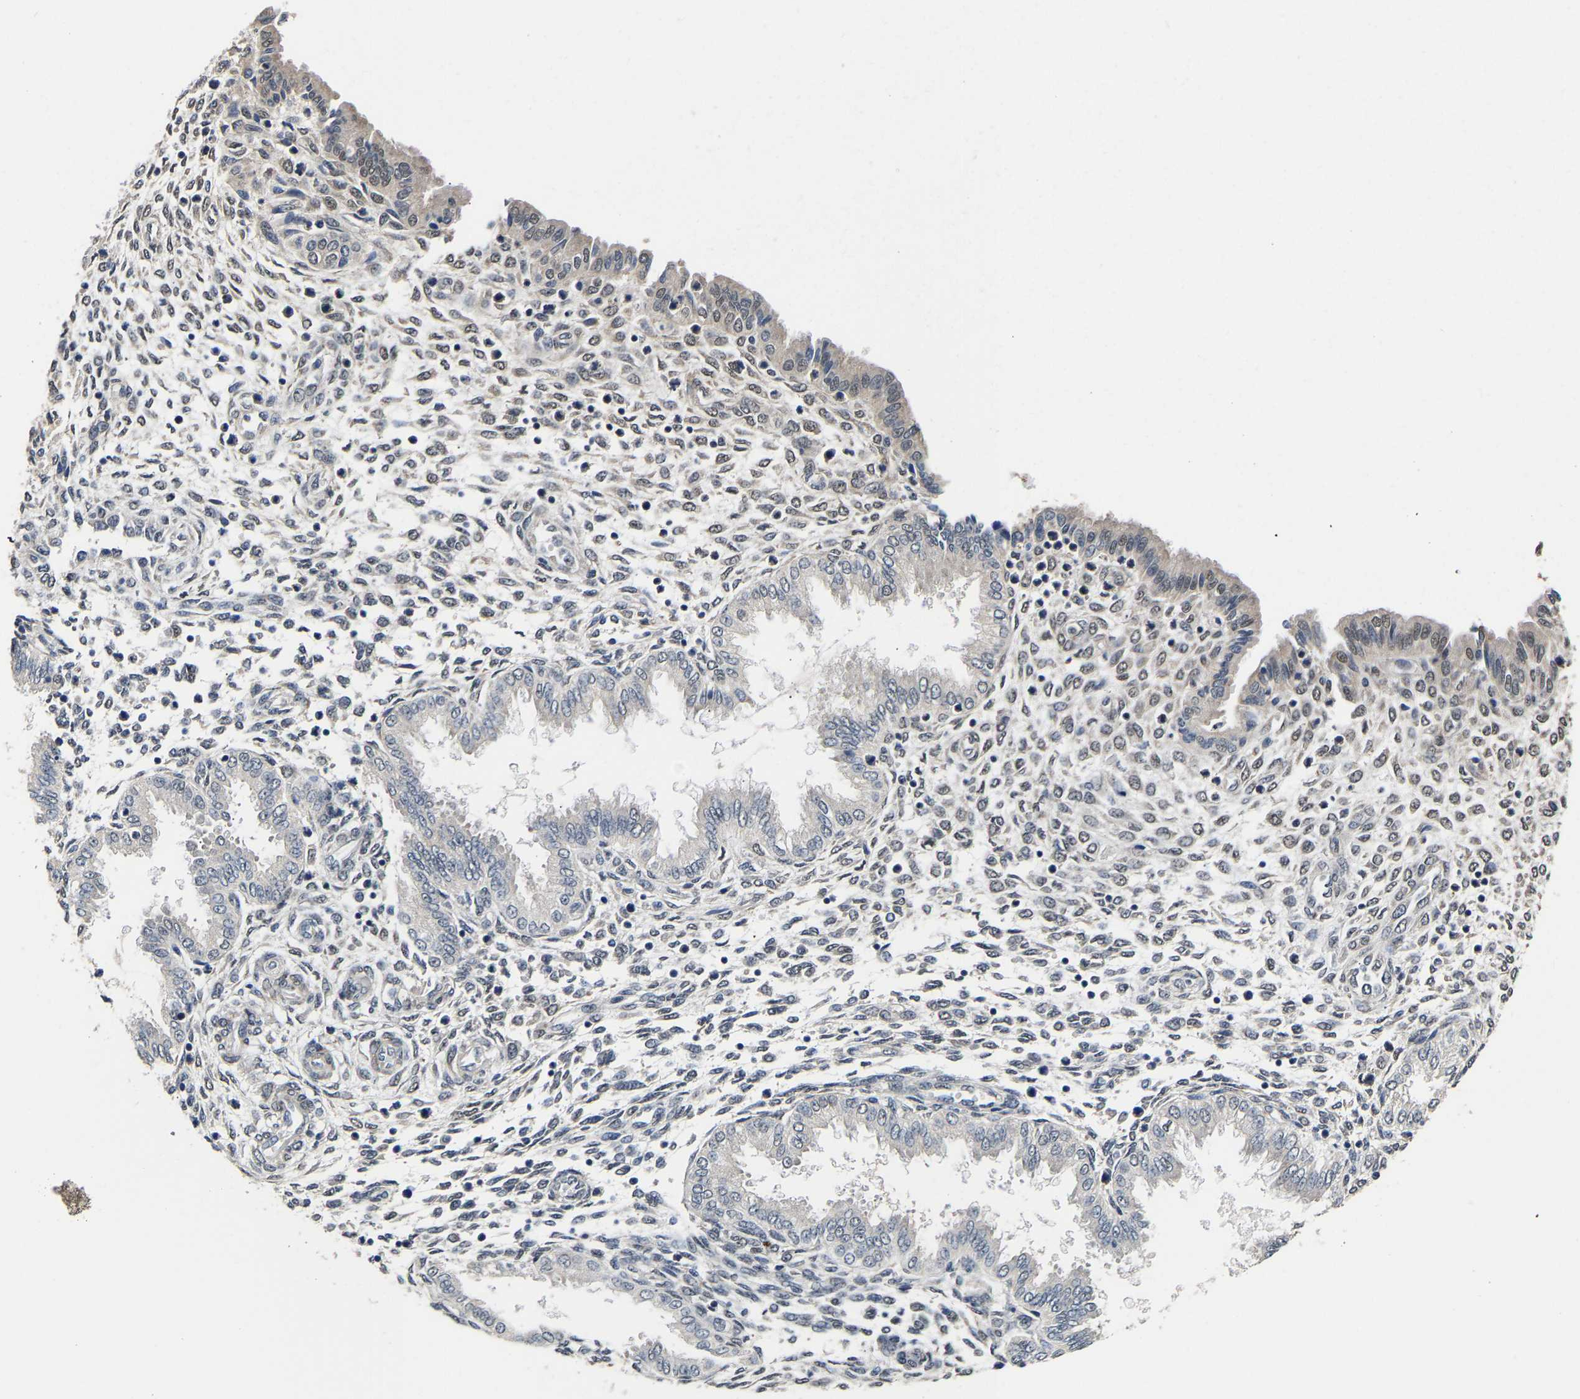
{"staining": {"intensity": "weak", "quantity": "<25%", "location": "cytoplasmic/membranous"}, "tissue": "endometrium", "cell_type": "Cells in endometrial stroma", "image_type": "normal", "snomed": [{"axis": "morphology", "description": "Normal tissue, NOS"}, {"axis": "topography", "description": "Endometrium"}], "caption": "Histopathology image shows no protein staining in cells in endometrial stroma of unremarkable endometrium. Nuclei are stained in blue.", "gene": "METTL16", "patient": {"sex": "female", "age": 33}}